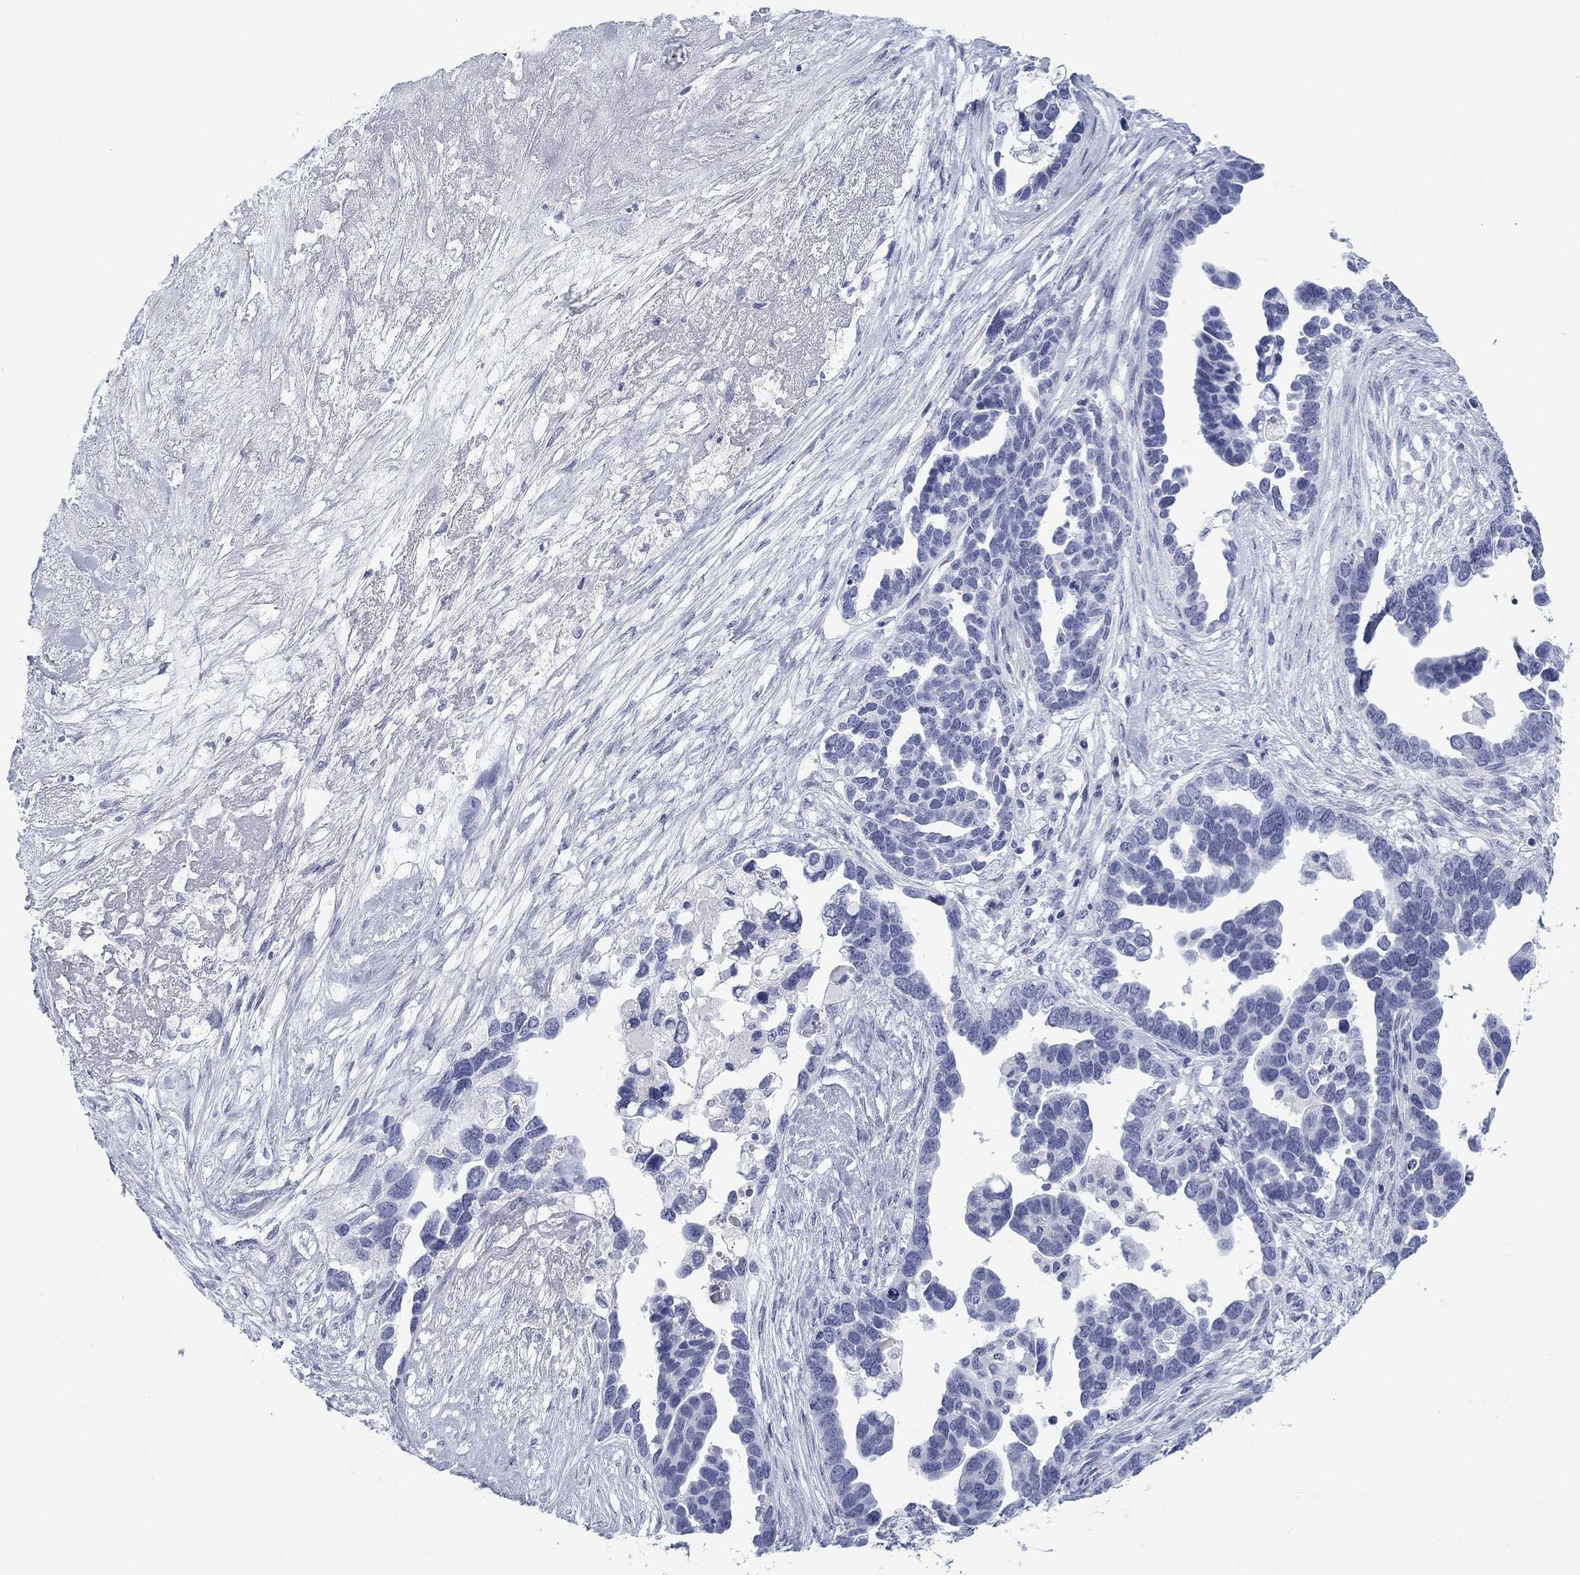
{"staining": {"intensity": "negative", "quantity": "none", "location": "none"}, "tissue": "ovarian cancer", "cell_type": "Tumor cells", "image_type": "cancer", "snomed": [{"axis": "morphology", "description": "Cystadenocarcinoma, serous, NOS"}, {"axis": "topography", "description": "Ovary"}], "caption": "Ovarian cancer (serous cystadenocarcinoma) was stained to show a protein in brown. There is no significant expression in tumor cells. (Brightfield microscopy of DAB immunohistochemistry (IHC) at high magnification).", "gene": "CALB1", "patient": {"sex": "female", "age": 54}}